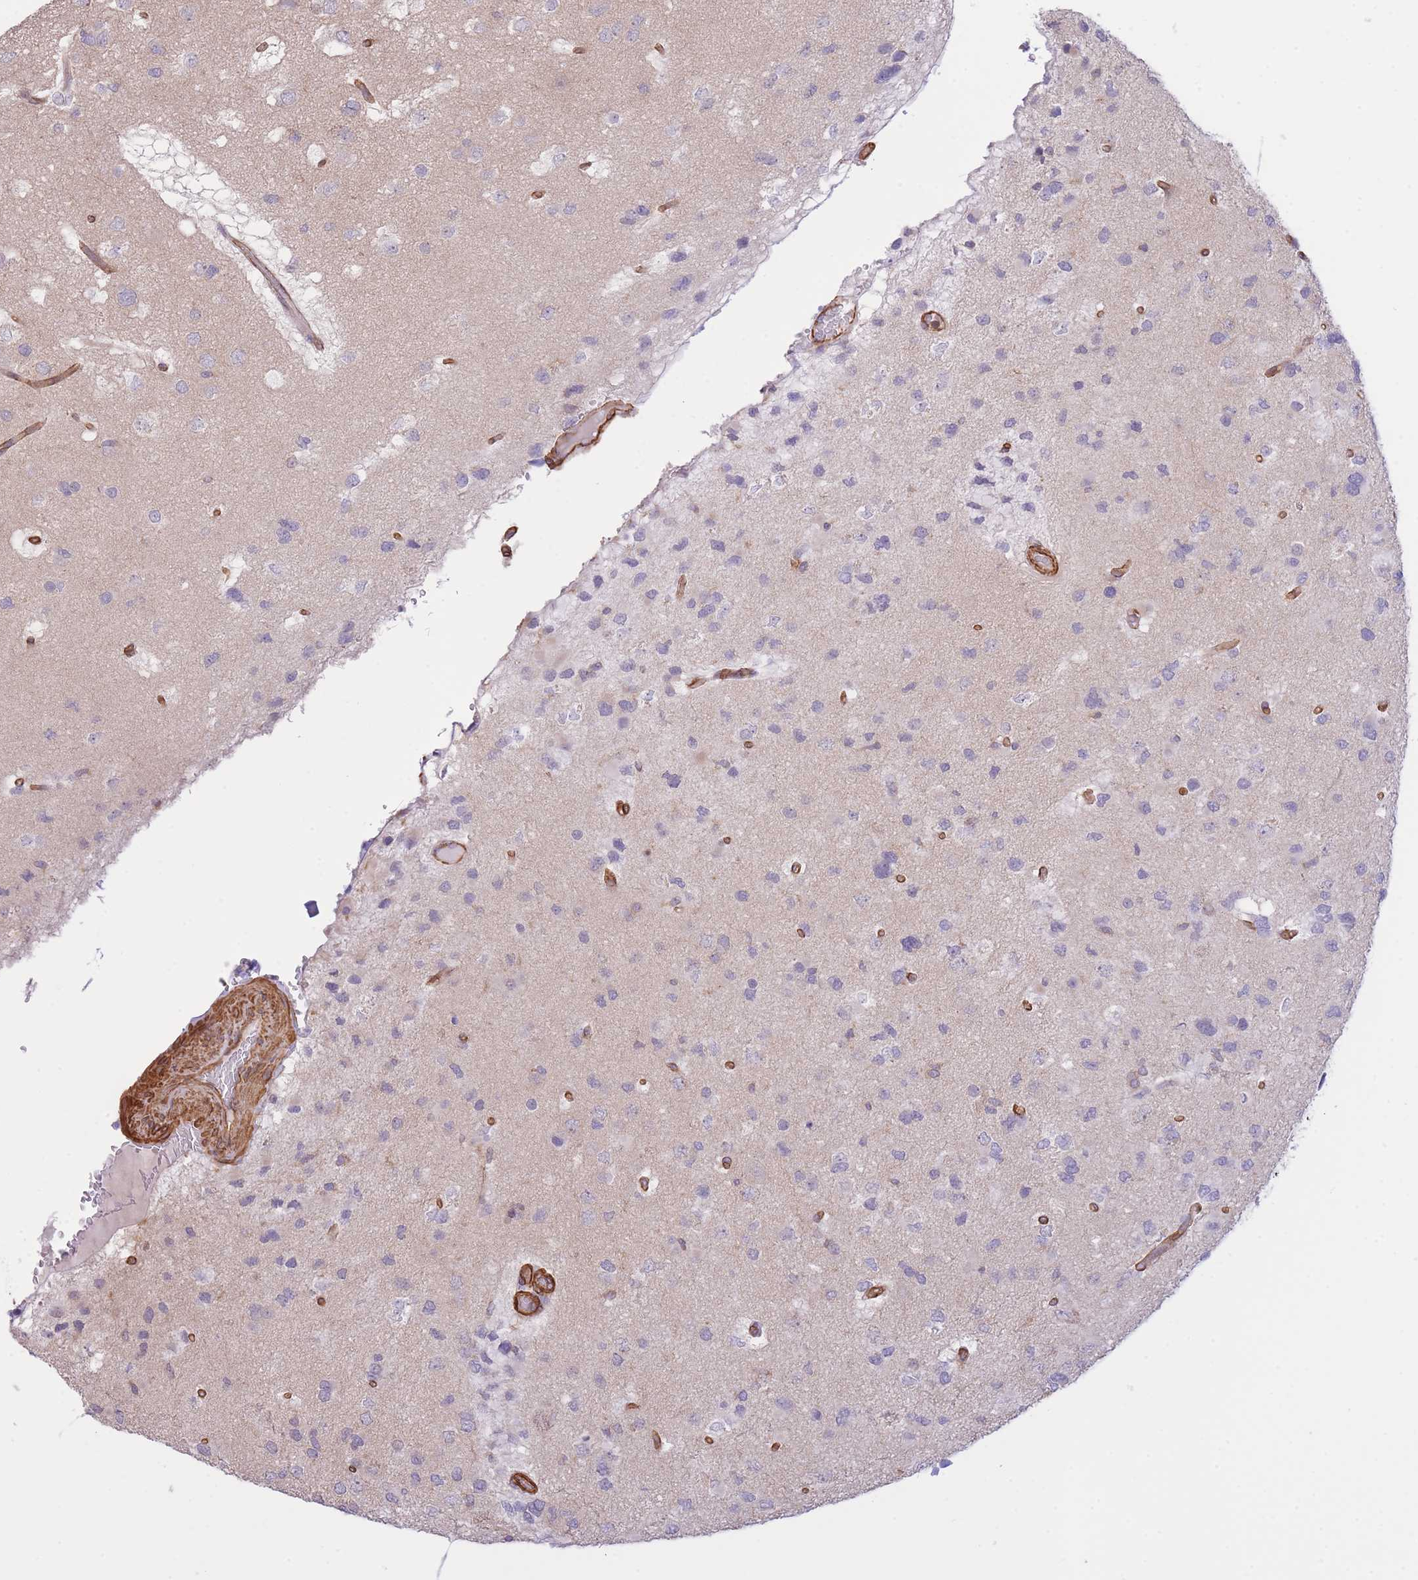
{"staining": {"intensity": "negative", "quantity": "none", "location": "none"}, "tissue": "glioma", "cell_type": "Tumor cells", "image_type": "cancer", "snomed": [{"axis": "morphology", "description": "Glioma, malignant, High grade"}, {"axis": "topography", "description": "Brain"}], "caption": "Malignant glioma (high-grade) was stained to show a protein in brown. There is no significant staining in tumor cells. (Brightfield microscopy of DAB (3,3'-diaminobenzidine) immunohistochemistry at high magnification).", "gene": "CDC25B", "patient": {"sex": "male", "age": 53}}